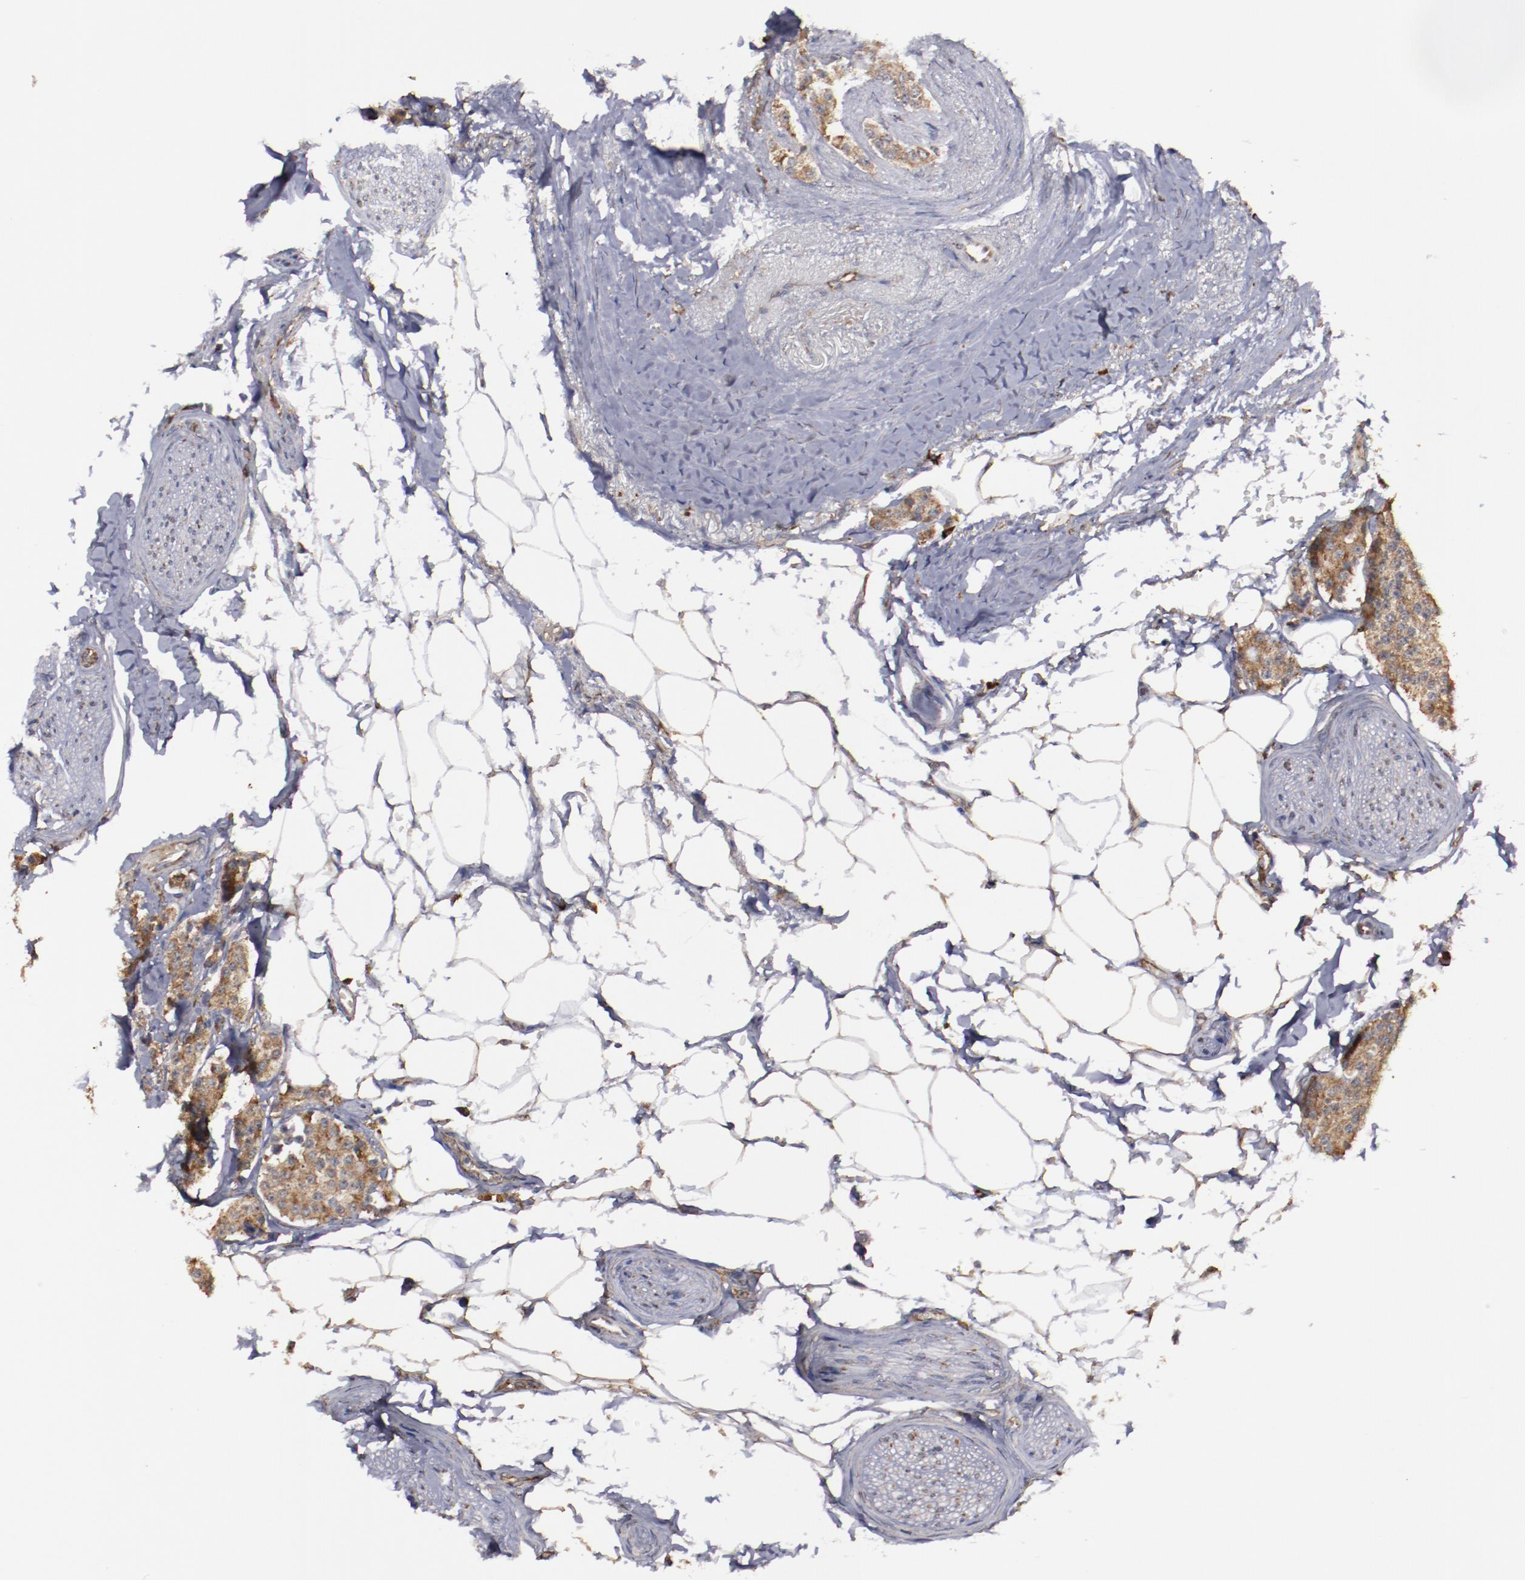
{"staining": {"intensity": "moderate", "quantity": ">75%", "location": "cytoplasmic/membranous"}, "tissue": "carcinoid", "cell_type": "Tumor cells", "image_type": "cancer", "snomed": [{"axis": "morphology", "description": "Carcinoid, malignant, NOS"}, {"axis": "topography", "description": "Colon"}], "caption": "Immunohistochemistry (IHC) photomicrograph of human malignant carcinoid stained for a protein (brown), which shows medium levels of moderate cytoplasmic/membranous expression in approximately >75% of tumor cells.", "gene": "RPS4Y1", "patient": {"sex": "female", "age": 61}}